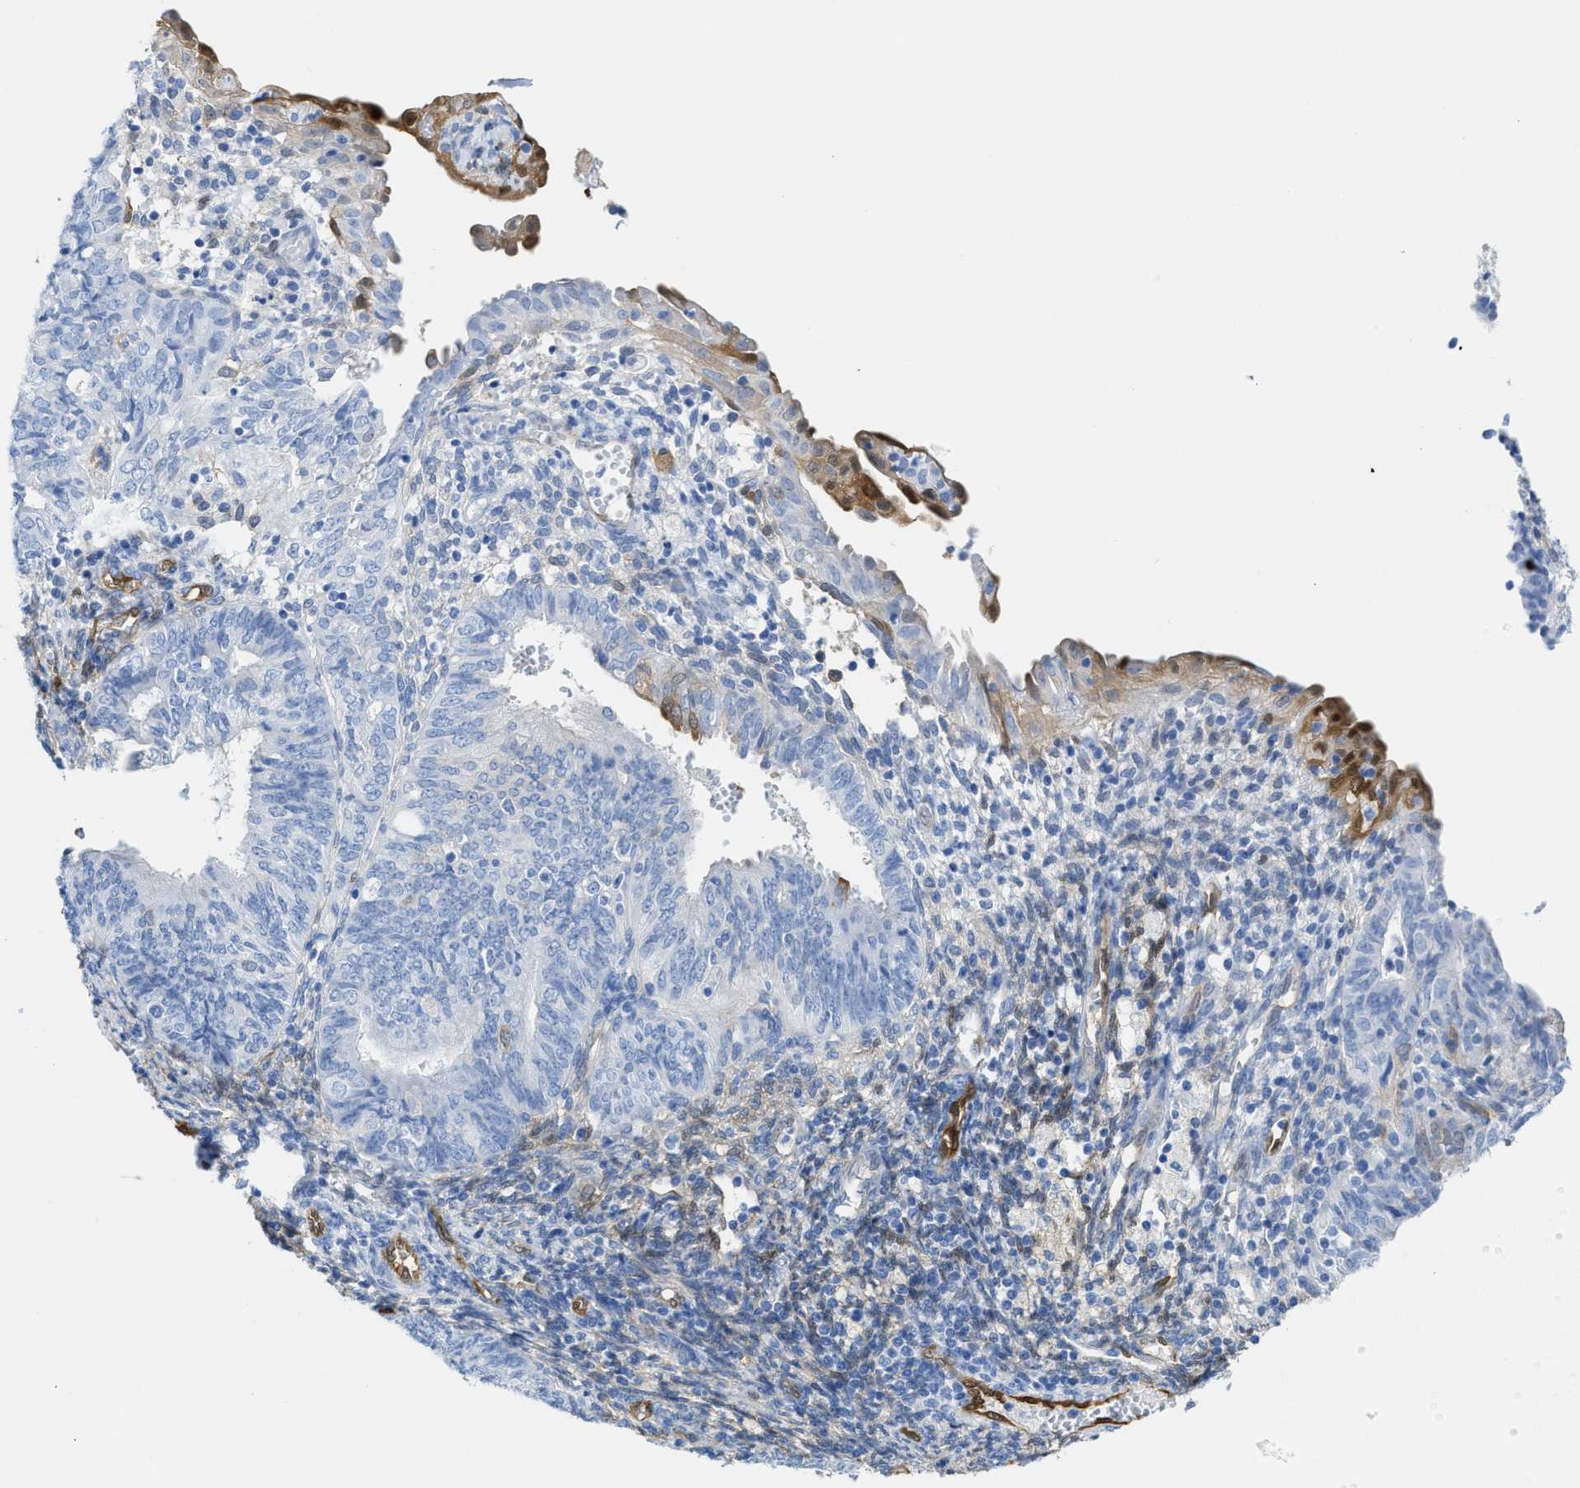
{"staining": {"intensity": "negative", "quantity": "none", "location": "none"}, "tissue": "endometrial cancer", "cell_type": "Tumor cells", "image_type": "cancer", "snomed": [{"axis": "morphology", "description": "Adenocarcinoma, NOS"}, {"axis": "topography", "description": "Endometrium"}], "caption": "This is an IHC image of human endometrial adenocarcinoma. There is no positivity in tumor cells.", "gene": "ASS1", "patient": {"sex": "female", "age": 58}}